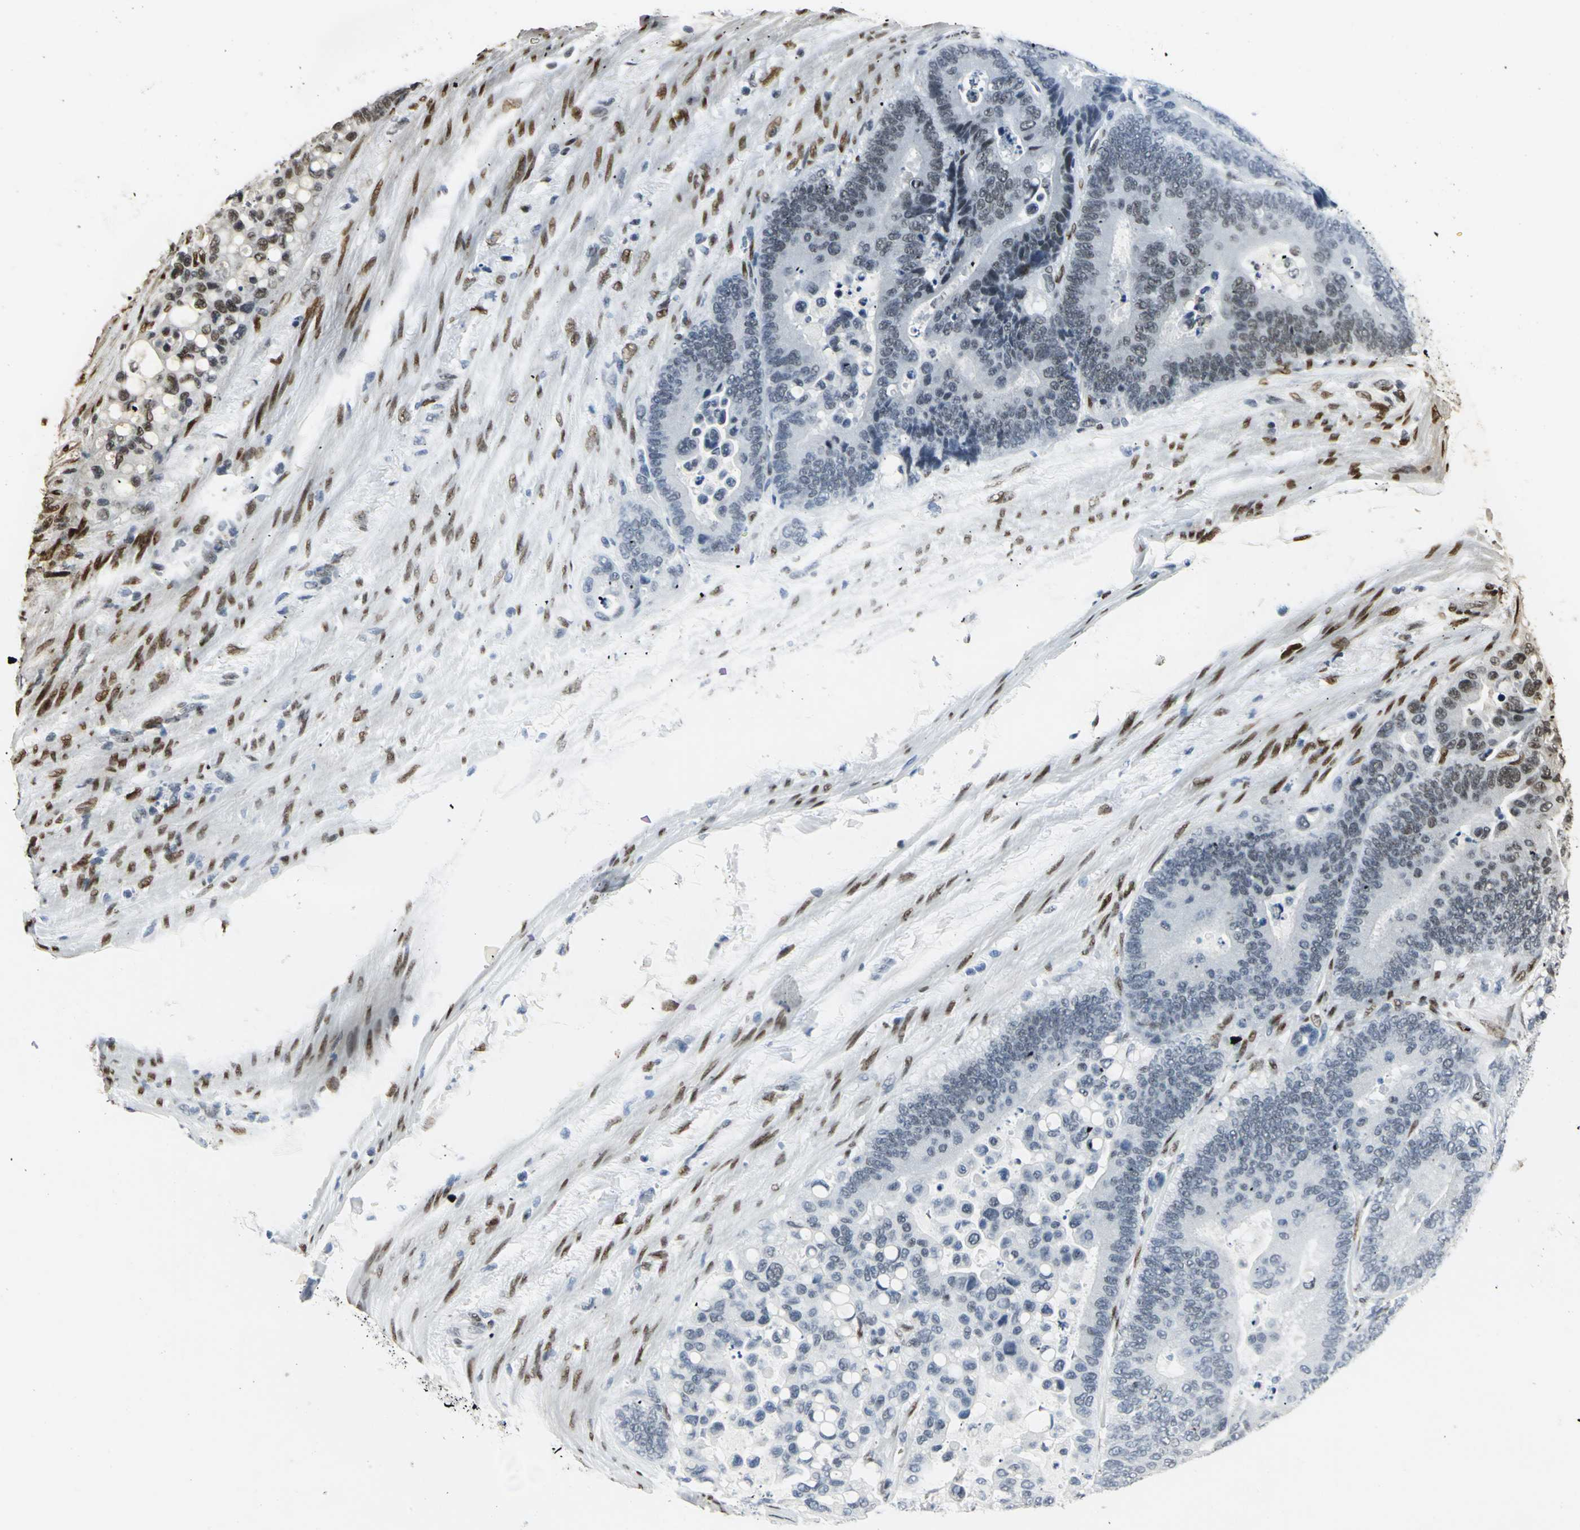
{"staining": {"intensity": "moderate", "quantity": "<25%", "location": "nuclear"}, "tissue": "colorectal cancer", "cell_type": "Tumor cells", "image_type": "cancer", "snomed": [{"axis": "morphology", "description": "Normal tissue, NOS"}, {"axis": "morphology", "description": "Adenocarcinoma, NOS"}, {"axis": "topography", "description": "Colon"}], "caption": "Protein staining of adenocarcinoma (colorectal) tissue demonstrates moderate nuclear expression in about <25% of tumor cells.", "gene": "MEIS2", "patient": {"sex": "male", "age": 82}}